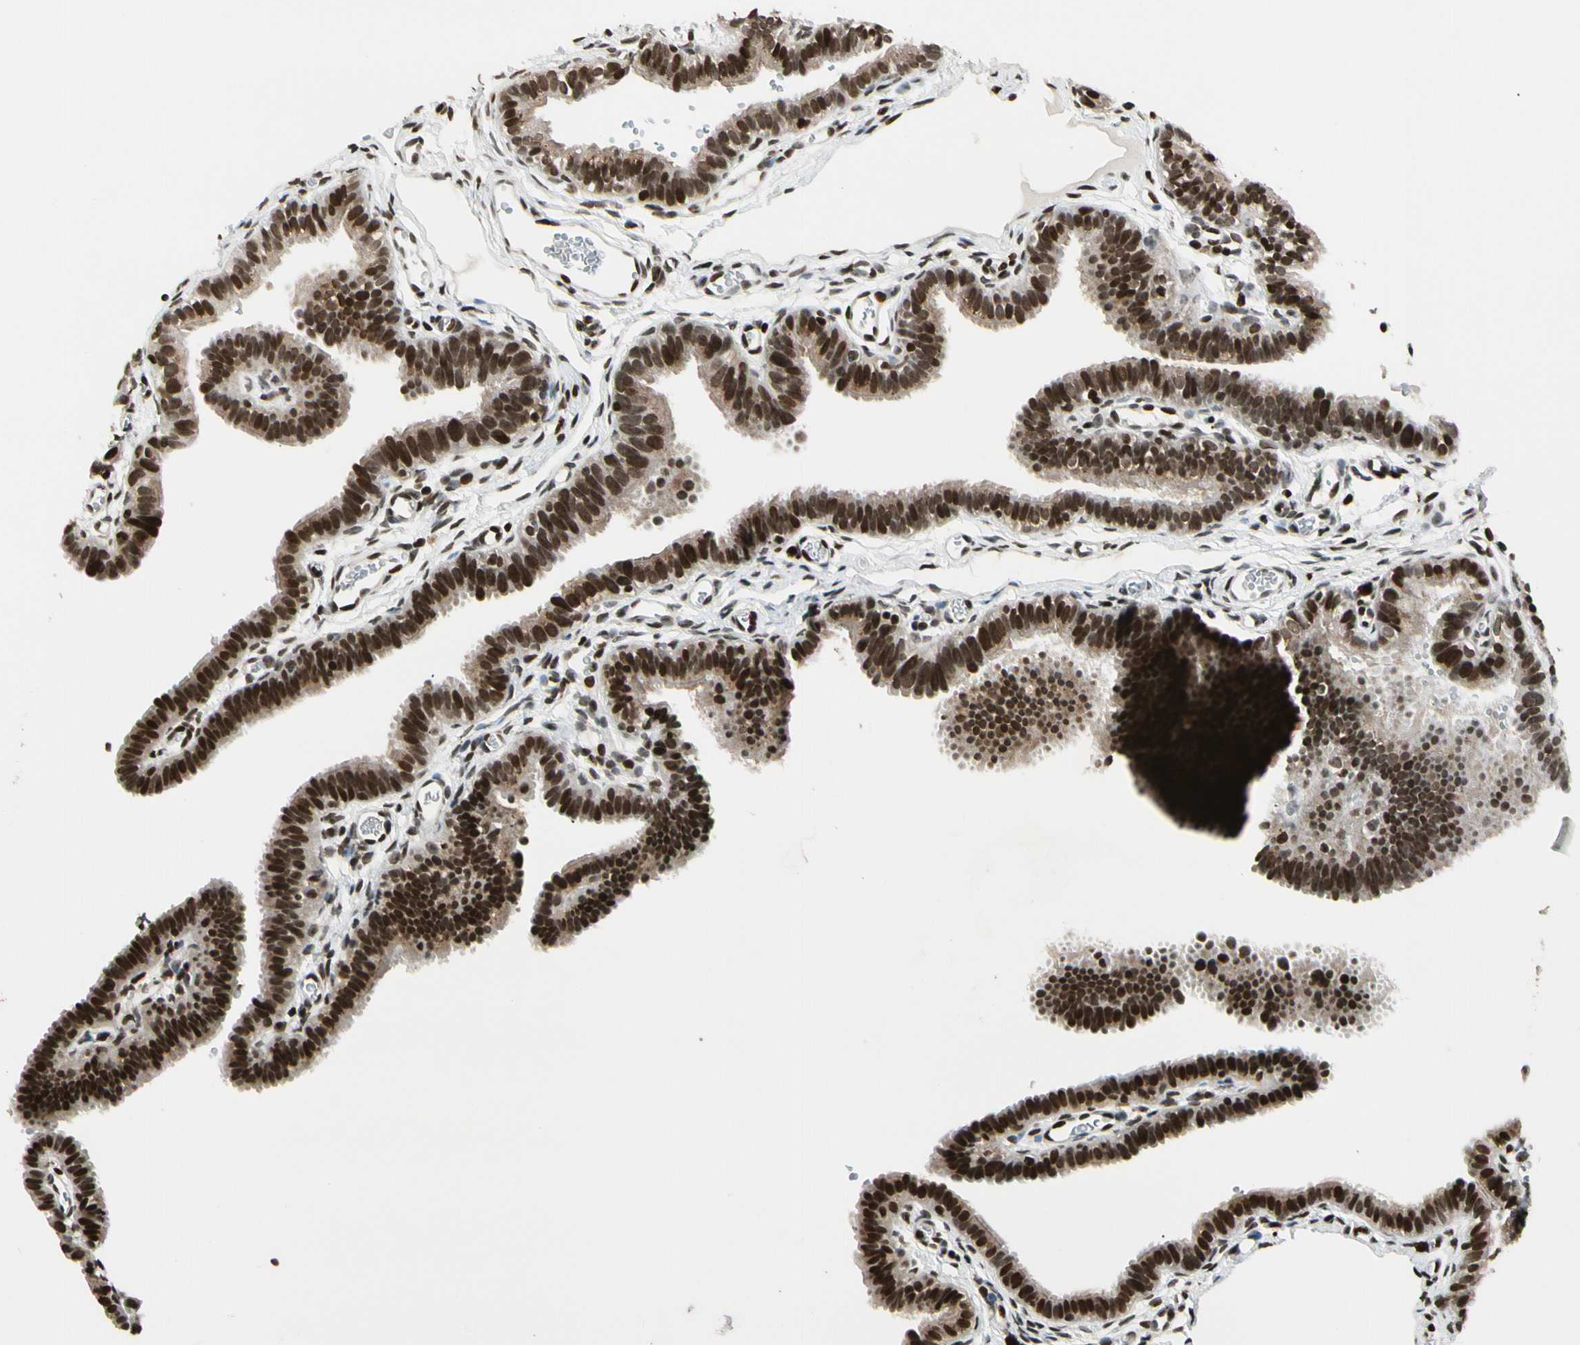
{"staining": {"intensity": "strong", "quantity": ">75%", "location": "nuclear"}, "tissue": "fallopian tube", "cell_type": "Glandular cells", "image_type": "normal", "snomed": [{"axis": "morphology", "description": "Normal tissue, NOS"}, {"axis": "topography", "description": "Fallopian tube"}, {"axis": "topography", "description": "Placenta"}], "caption": "The immunohistochemical stain highlights strong nuclear positivity in glandular cells of normal fallopian tube. (DAB (3,3'-diaminobenzidine) IHC, brown staining for protein, blue staining for nuclei).", "gene": "TSHZ3", "patient": {"sex": "female", "age": 34}}